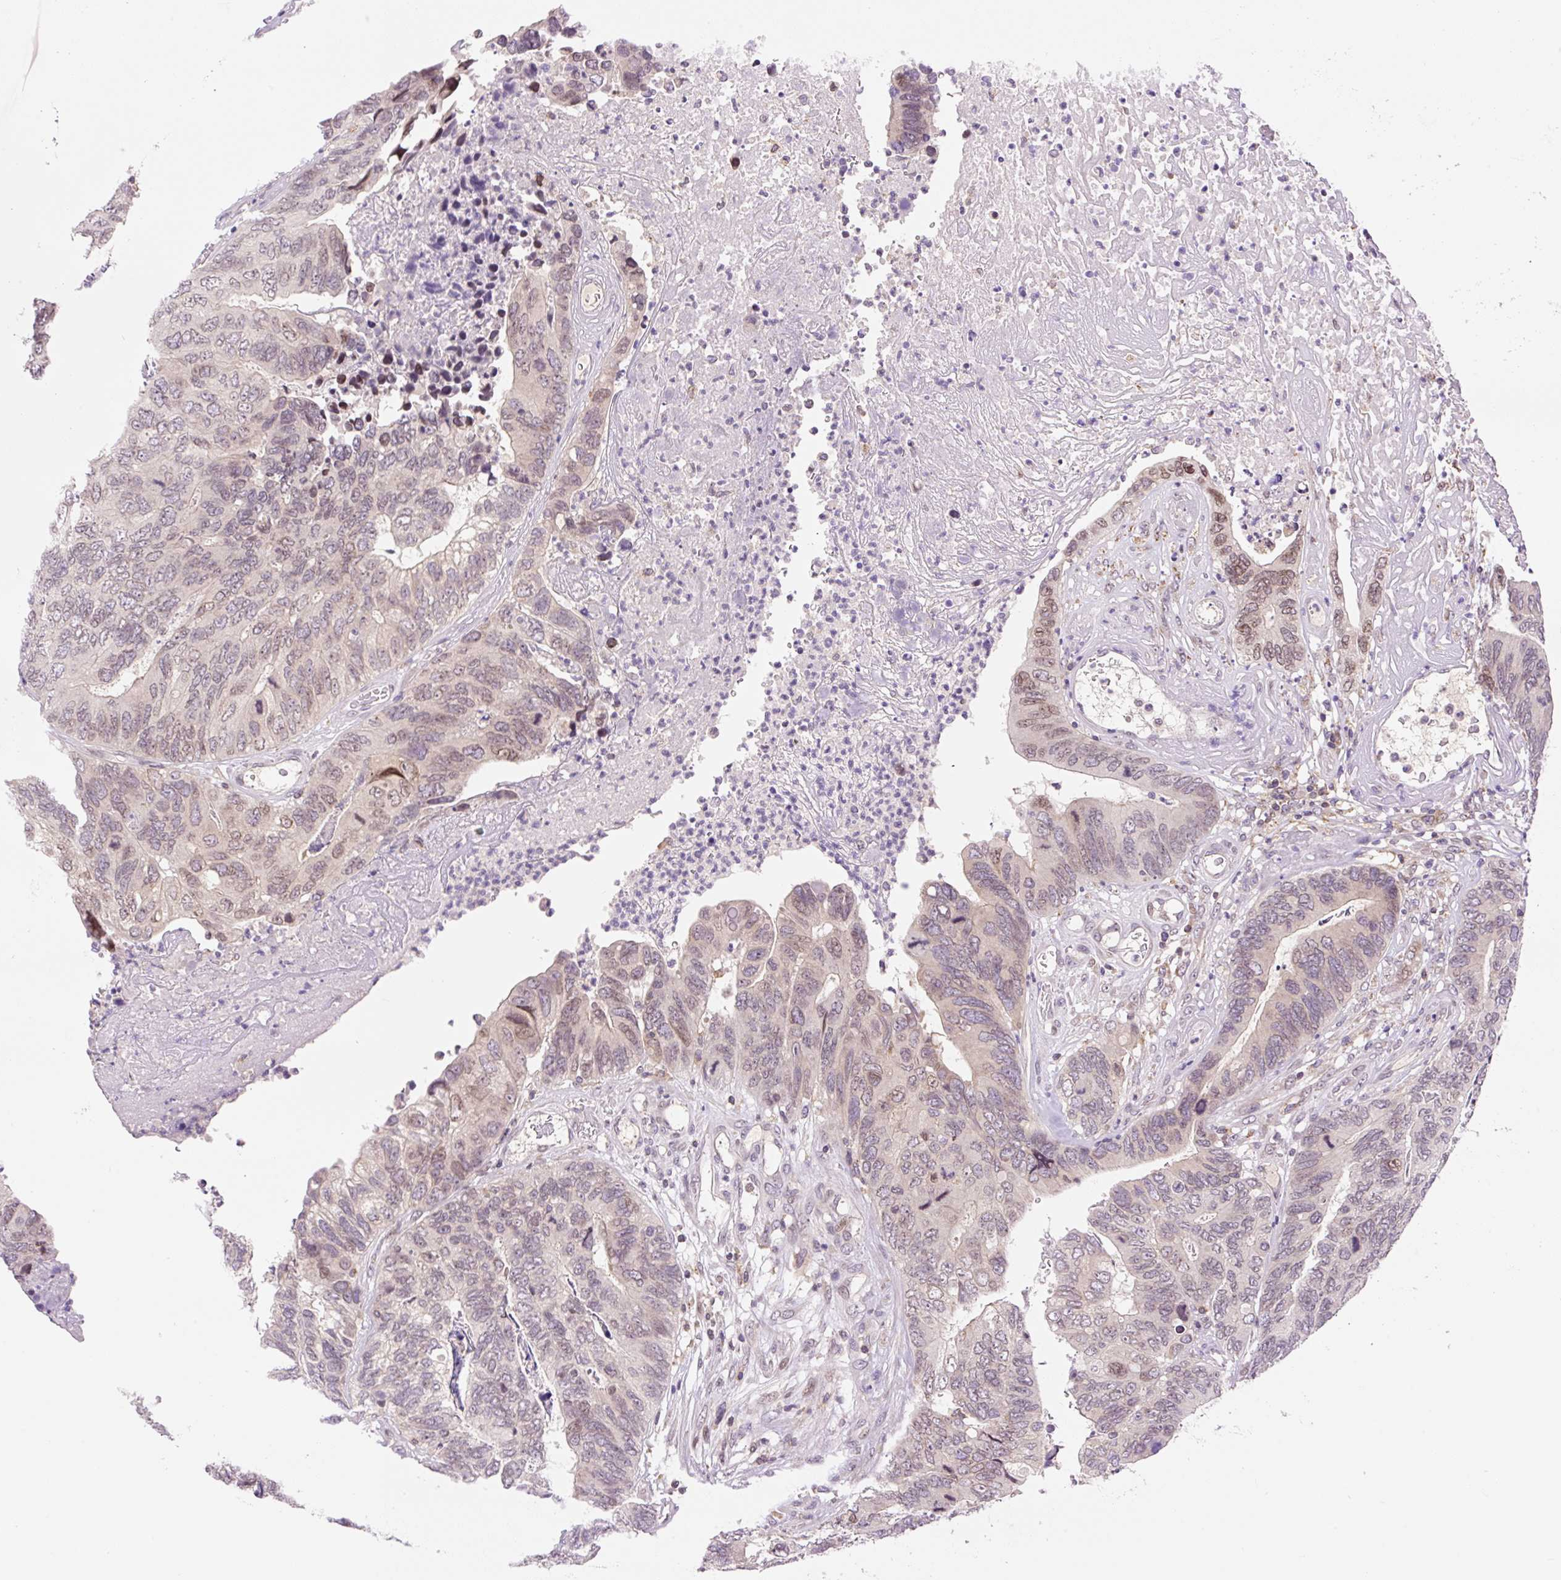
{"staining": {"intensity": "weak", "quantity": "25%-75%", "location": "cytoplasmic/membranous,nuclear"}, "tissue": "colorectal cancer", "cell_type": "Tumor cells", "image_type": "cancer", "snomed": [{"axis": "morphology", "description": "Adenocarcinoma, NOS"}, {"axis": "topography", "description": "Colon"}], "caption": "Immunohistochemistry (IHC) micrograph of colorectal cancer stained for a protein (brown), which exhibits low levels of weak cytoplasmic/membranous and nuclear staining in approximately 25%-75% of tumor cells.", "gene": "CARD11", "patient": {"sex": "female", "age": 67}}